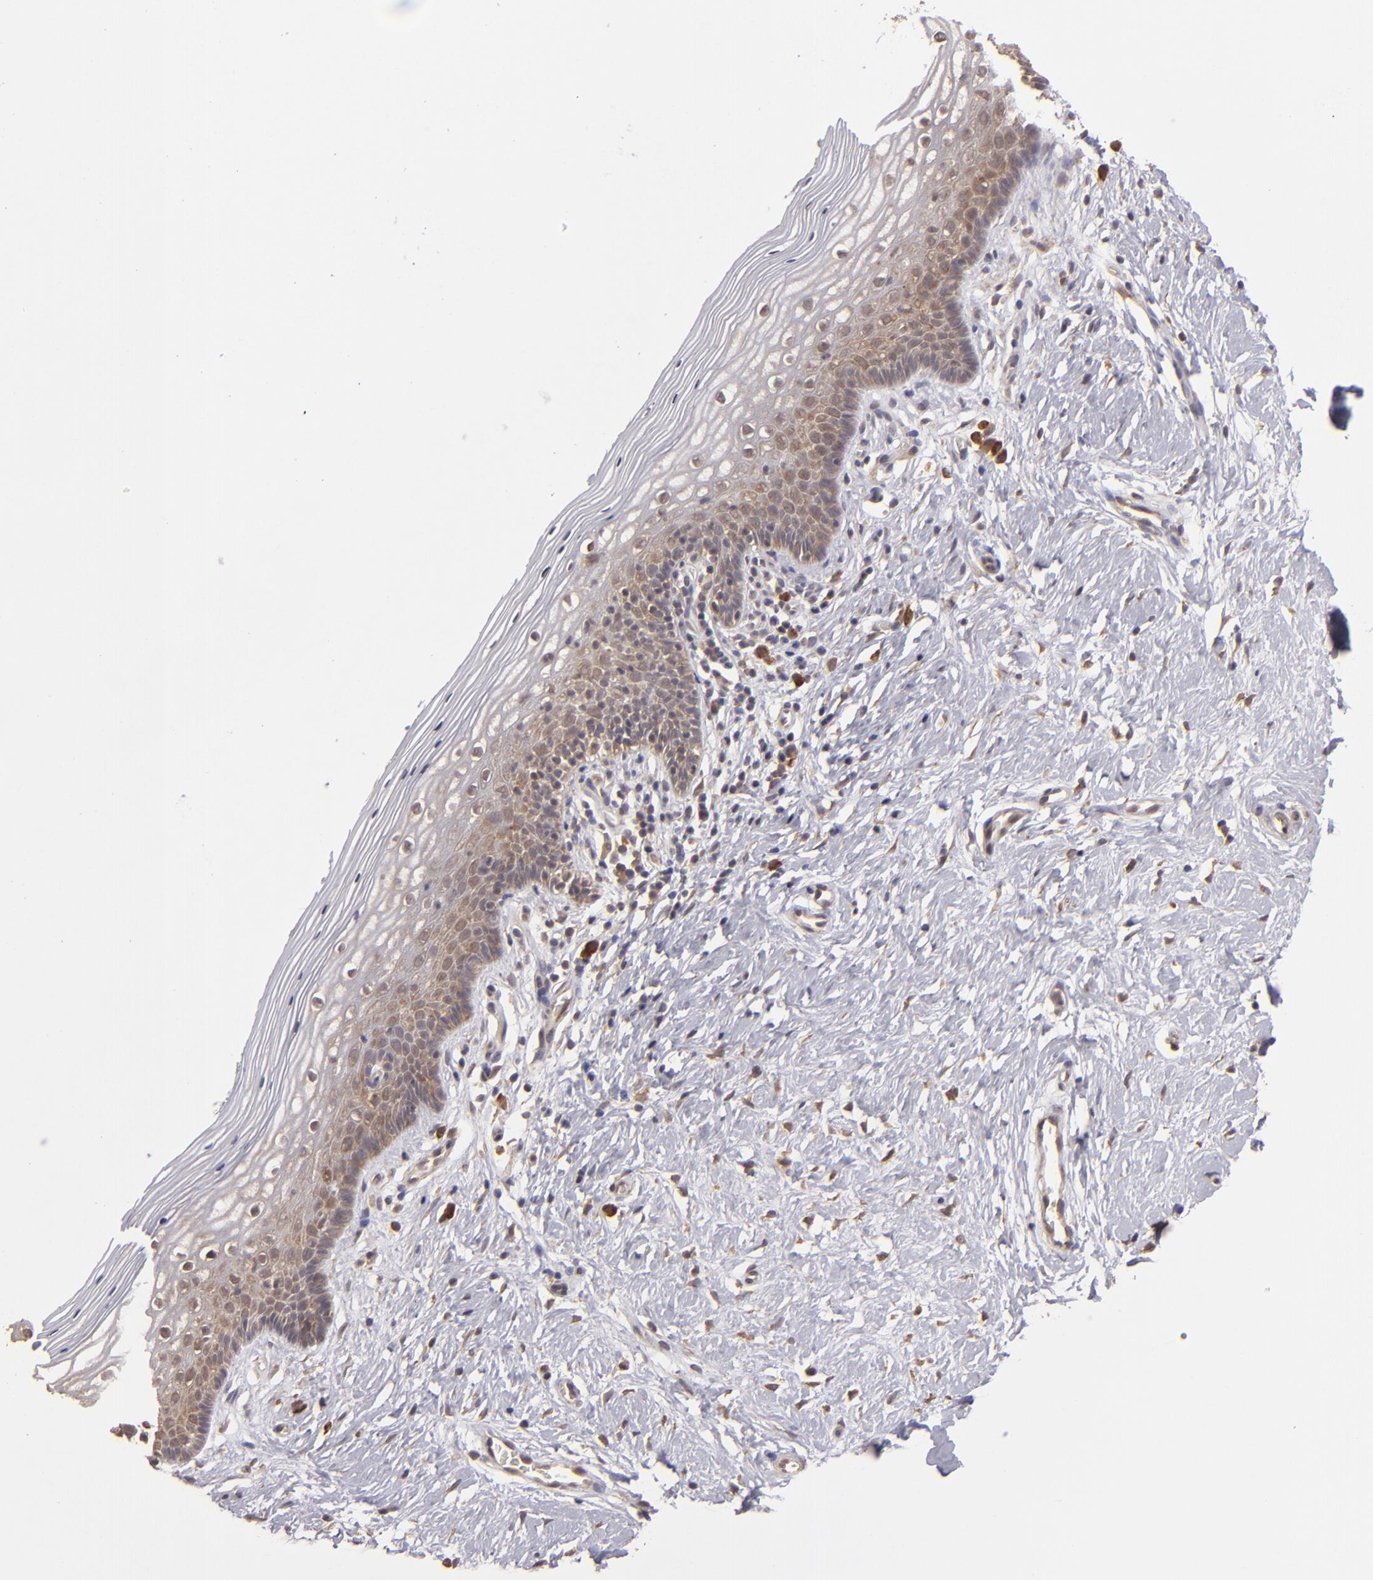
{"staining": {"intensity": "moderate", "quantity": "25%-75%", "location": "cytoplasmic/membranous"}, "tissue": "vagina", "cell_type": "Squamous epithelial cells", "image_type": "normal", "snomed": [{"axis": "morphology", "description": "Normal tissue, NOS"}, {"axis": "topography", "description": "Vagina"}], "caption": "Vagina stained with DAB (3,3'-diaminobenzidine) immunohistochemistry demonstrates medium levels of moderate cytoplasmic/membranous positivity in approximately 25%-75% of squamous epithelial cells.", "gene": "MAPK3", "patient": {"sex": "female", "age": 46}}